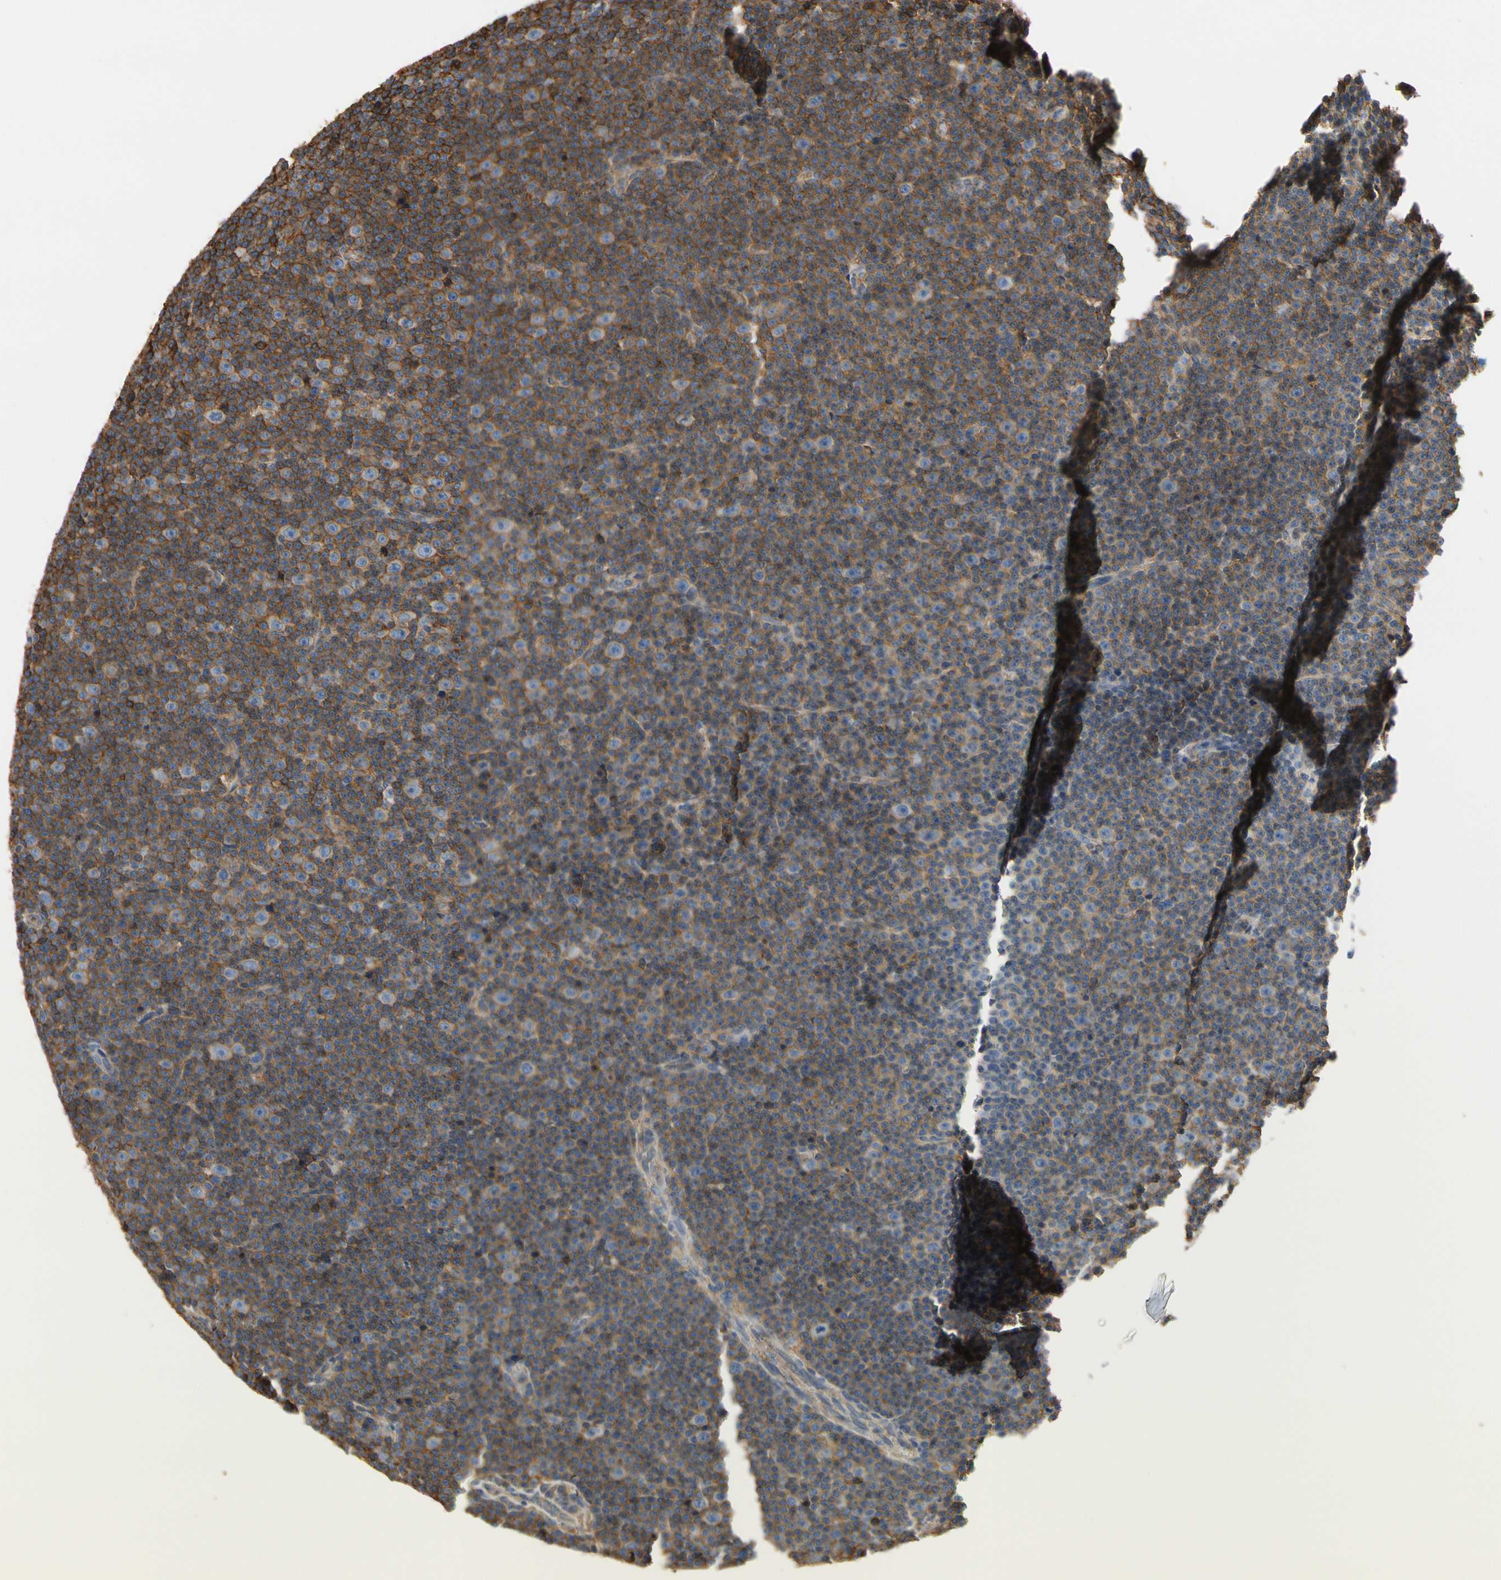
{"staining": {"intensity": "negative", "quantity": "none", "location": "none"}, "tissue": "lymphoma", "cell_type": "Tumor cells", "image_type": "cancer", "snomed": [{"axis": "morphology", "description": "Malignant lymphoma, non-Hodgkin's type, Low grade"}, {"axis": "topography", "description": "Lymph node"}], "caption": "DAB immunohistochemical staining of low-grade malignant lymphoma, non-Hodgkin's type shows no significant staining in tumor cells.", "gene": "IL1RL1", "patient": {"sex": "female", "age": 67}}